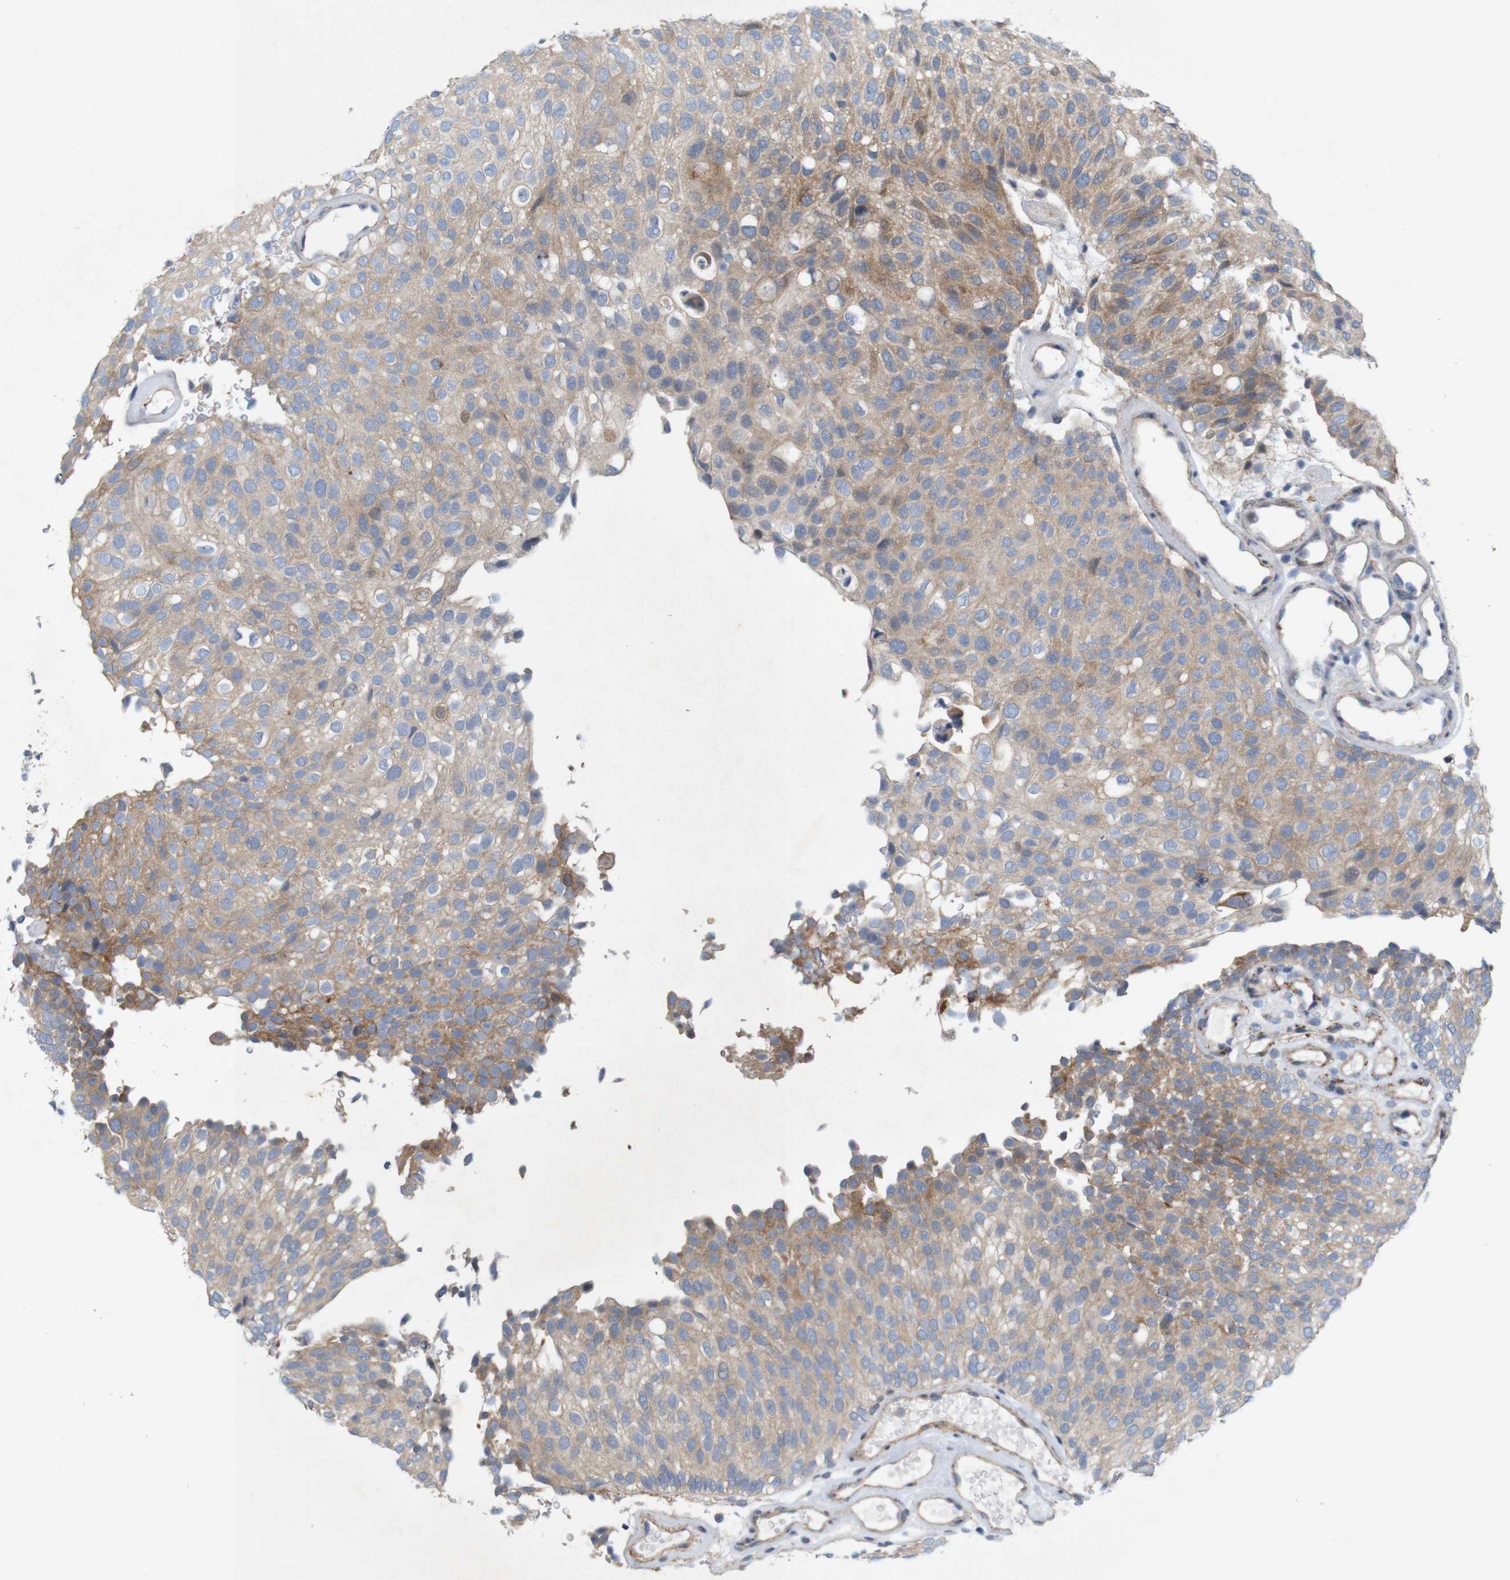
{"staining": {"intensity": "moderate", "quantity": ">75%", "location": "cytoplasmic/membranous"}, "tissue": "urothelial cancer", "cell_type": "Tumor cells", "image_type": "cancer", "snomed": [{"axis": "morphology", "description": "Urothelial carcinoma, Low grade"}, {"axis": "topography", "description": "Urinary bladder"}], "caption": "A photomicrograph of human low-grade urothelial carcinoma stained for a protein demonstrates moderate cytoplasmic/membranous brown staining in tumor cells.", "gene": "SIGLEC8", "patient": {"sex": "male", "age": 78}}